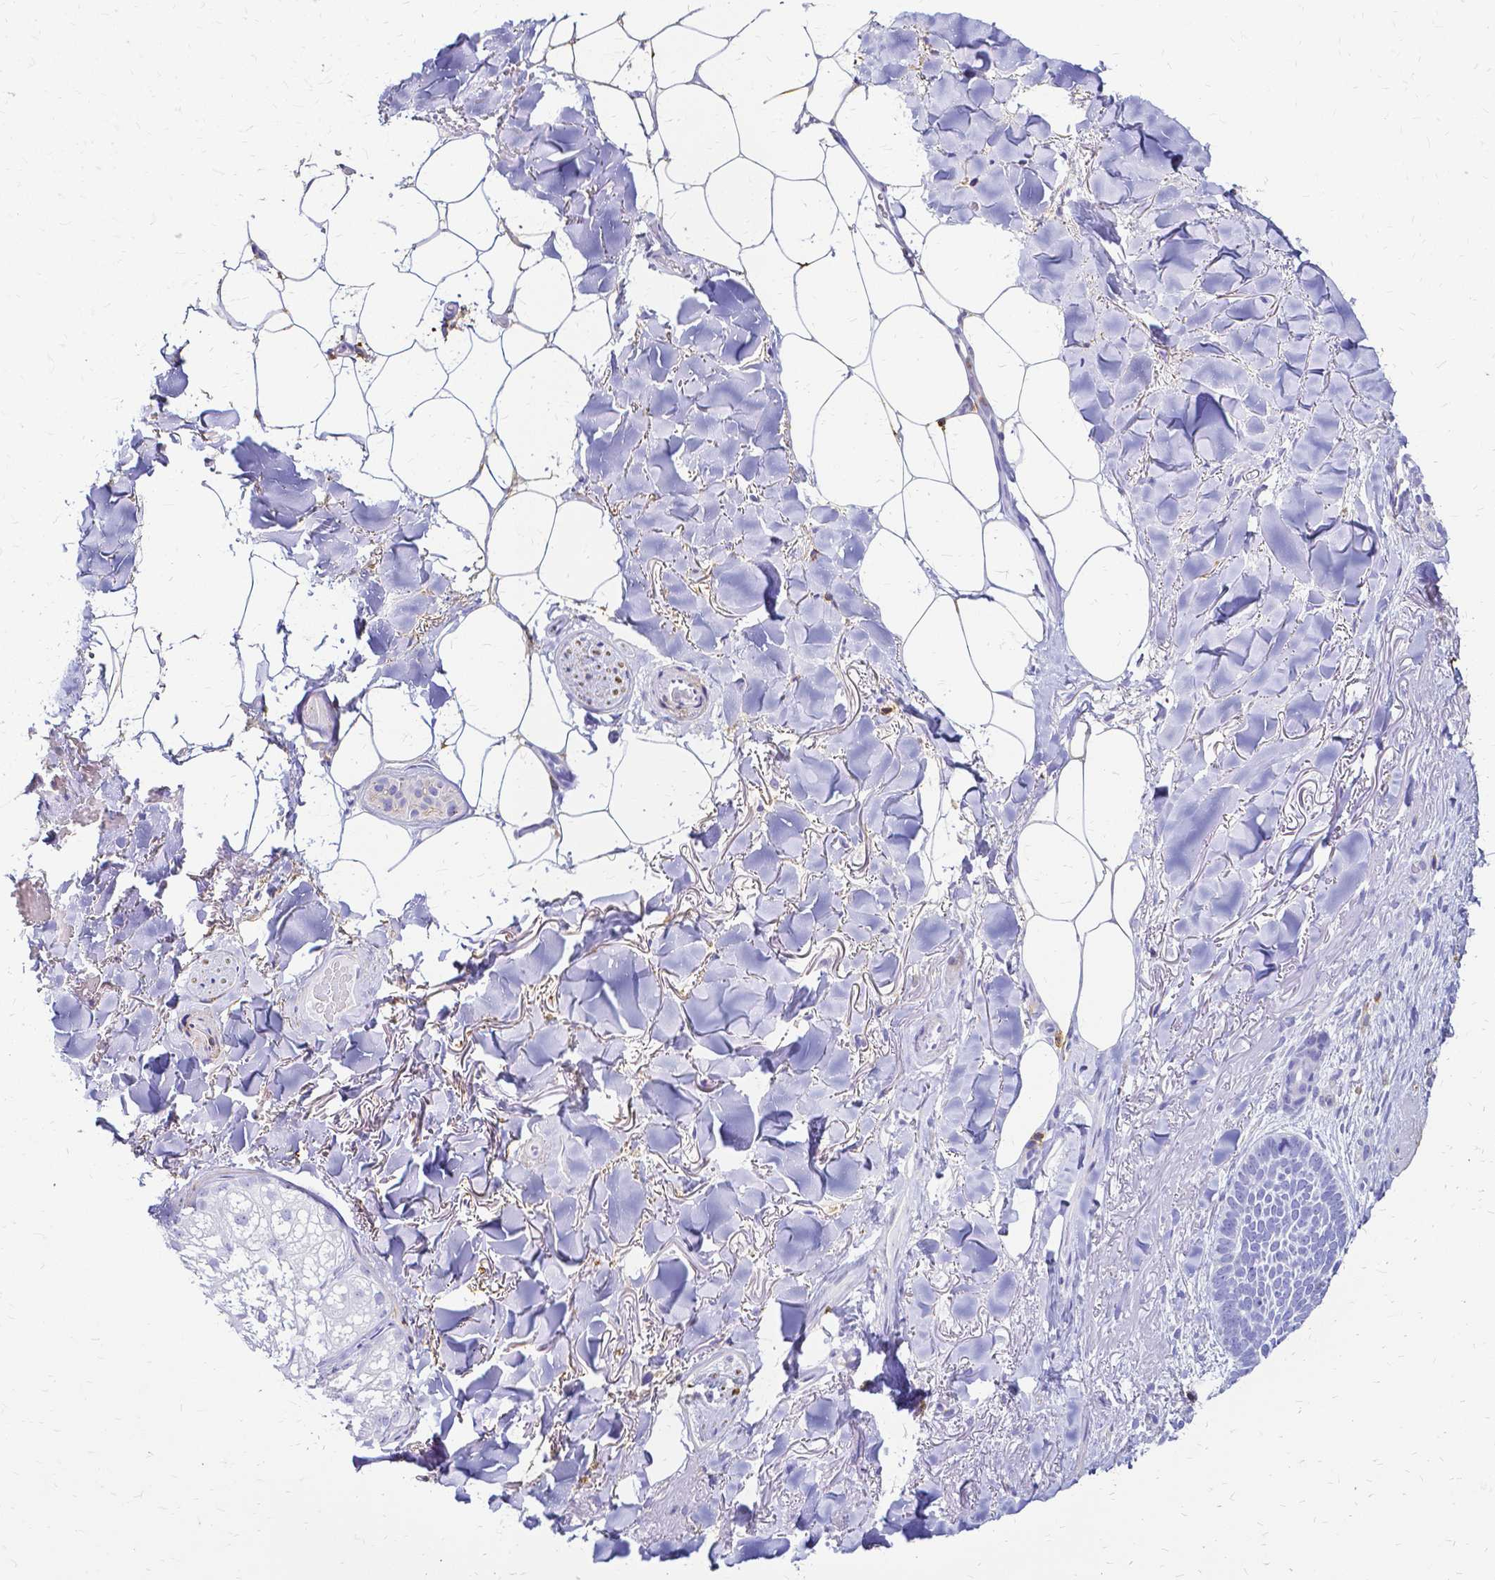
{"staining": {"intensity": "negative", "quantity": "none", "location": "none"}, "tissue": "skin cancer", "cell_type": "Tumor cells", "image_type": "cancer", "snomed": [{"axis": "morphology", "description": "Basal cell carcinoma"}, {"axis": "topography", "description": "Skin"}], "caption": "Skin cancer (basal cell carcinoma) stained for a protein using IHC shows no staining tumor cells.", "gene": "HSPA12A", "patient": {"sex": "female", "age": 82}}